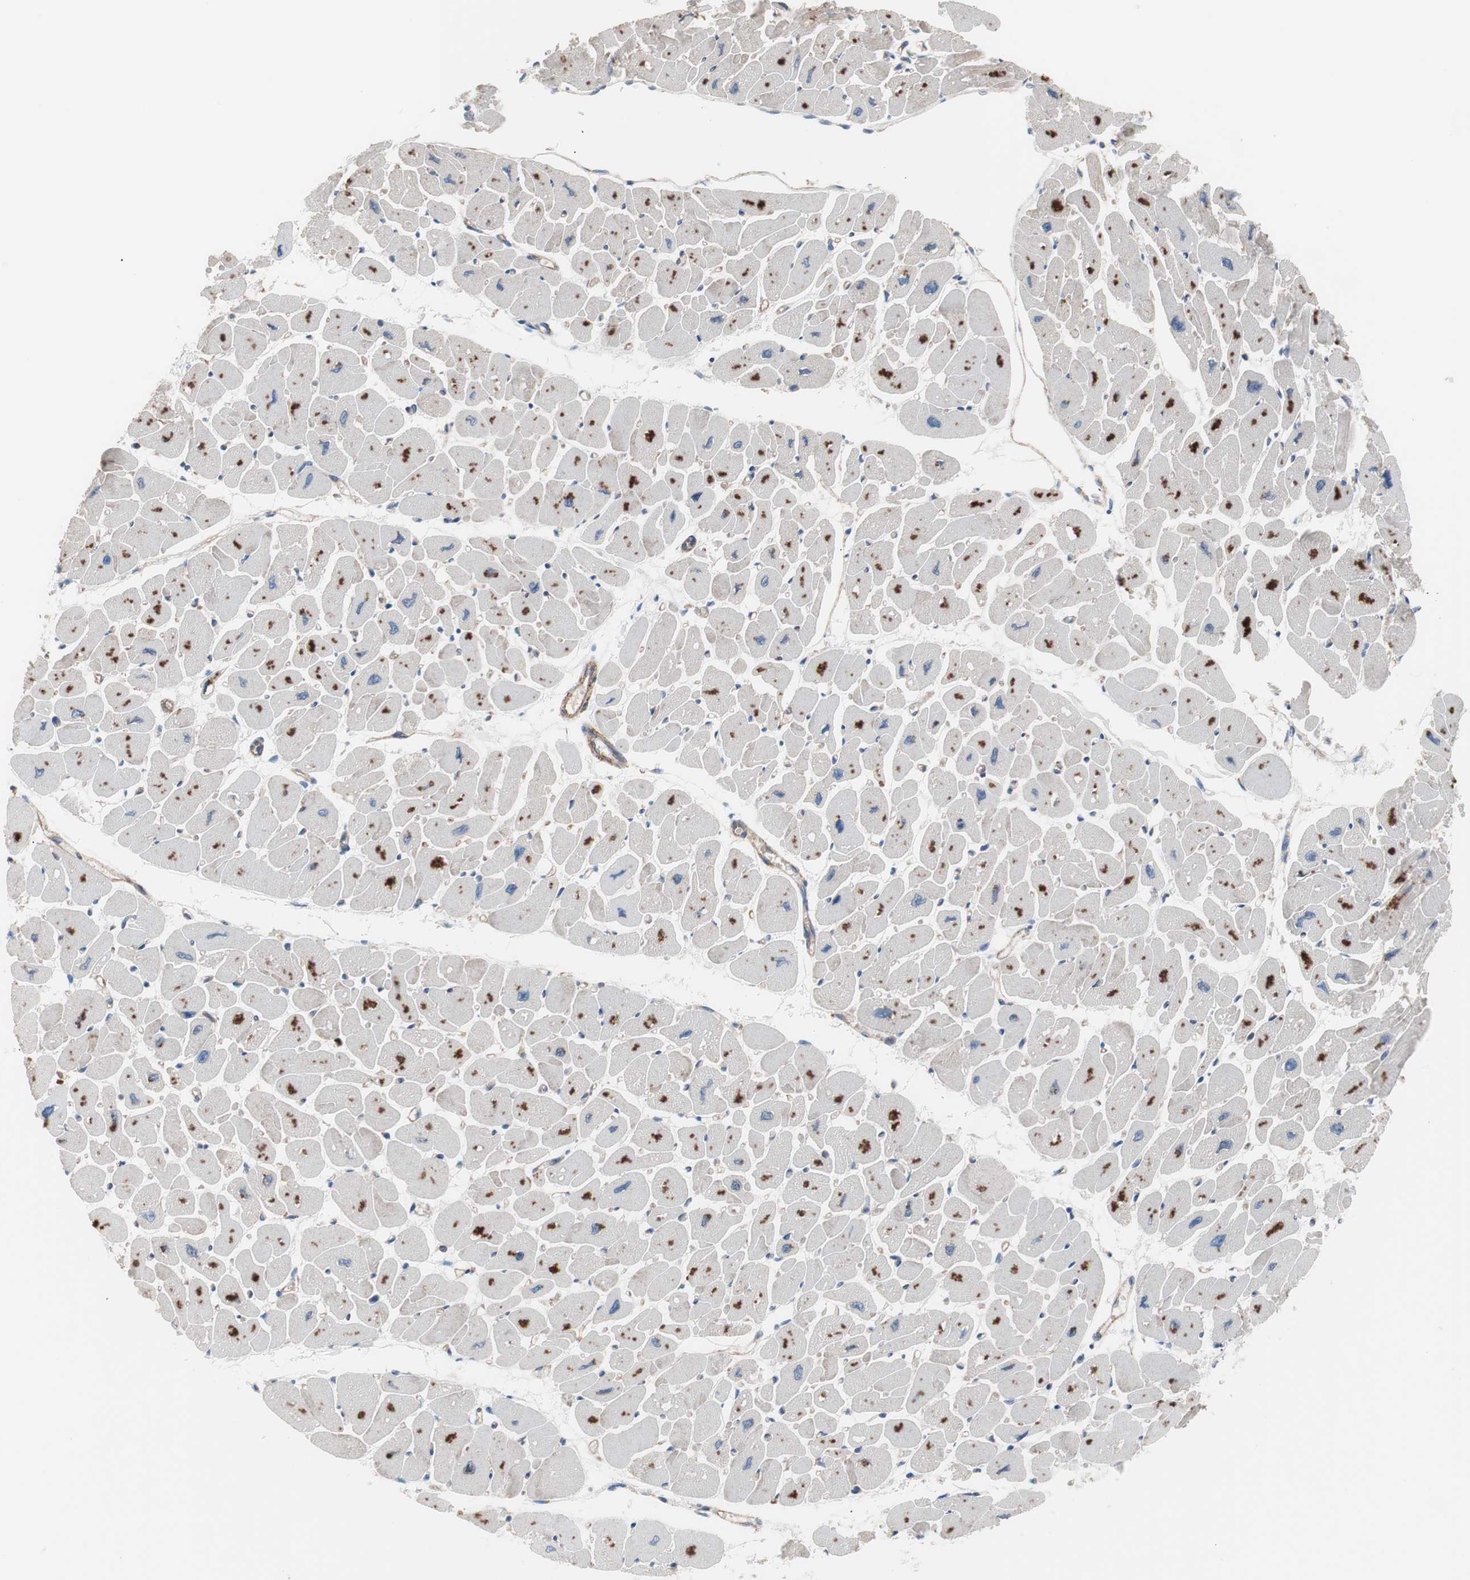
{"staining": {"intensity": "moderate", "quantity": "<25%", "location": "cytoplasmic/membranous,nuclear"}, "tissue": "heart muscle", "cell_type": "Cardiomyocytes", "image_type": "normal", "snomed": [{"axis": "morphology", "description": "Normal tissue, NOS"}, {"axis": "topography", "description": "Heart"}], "caption": "Cardiomyocytes reveal low levels of moderate cytoplasmic/membranous,nuclear staining in about <25% of cells in normal heart muscle.", "gene": "GPR160", "patient": {"sex": "female", "age": 54}}